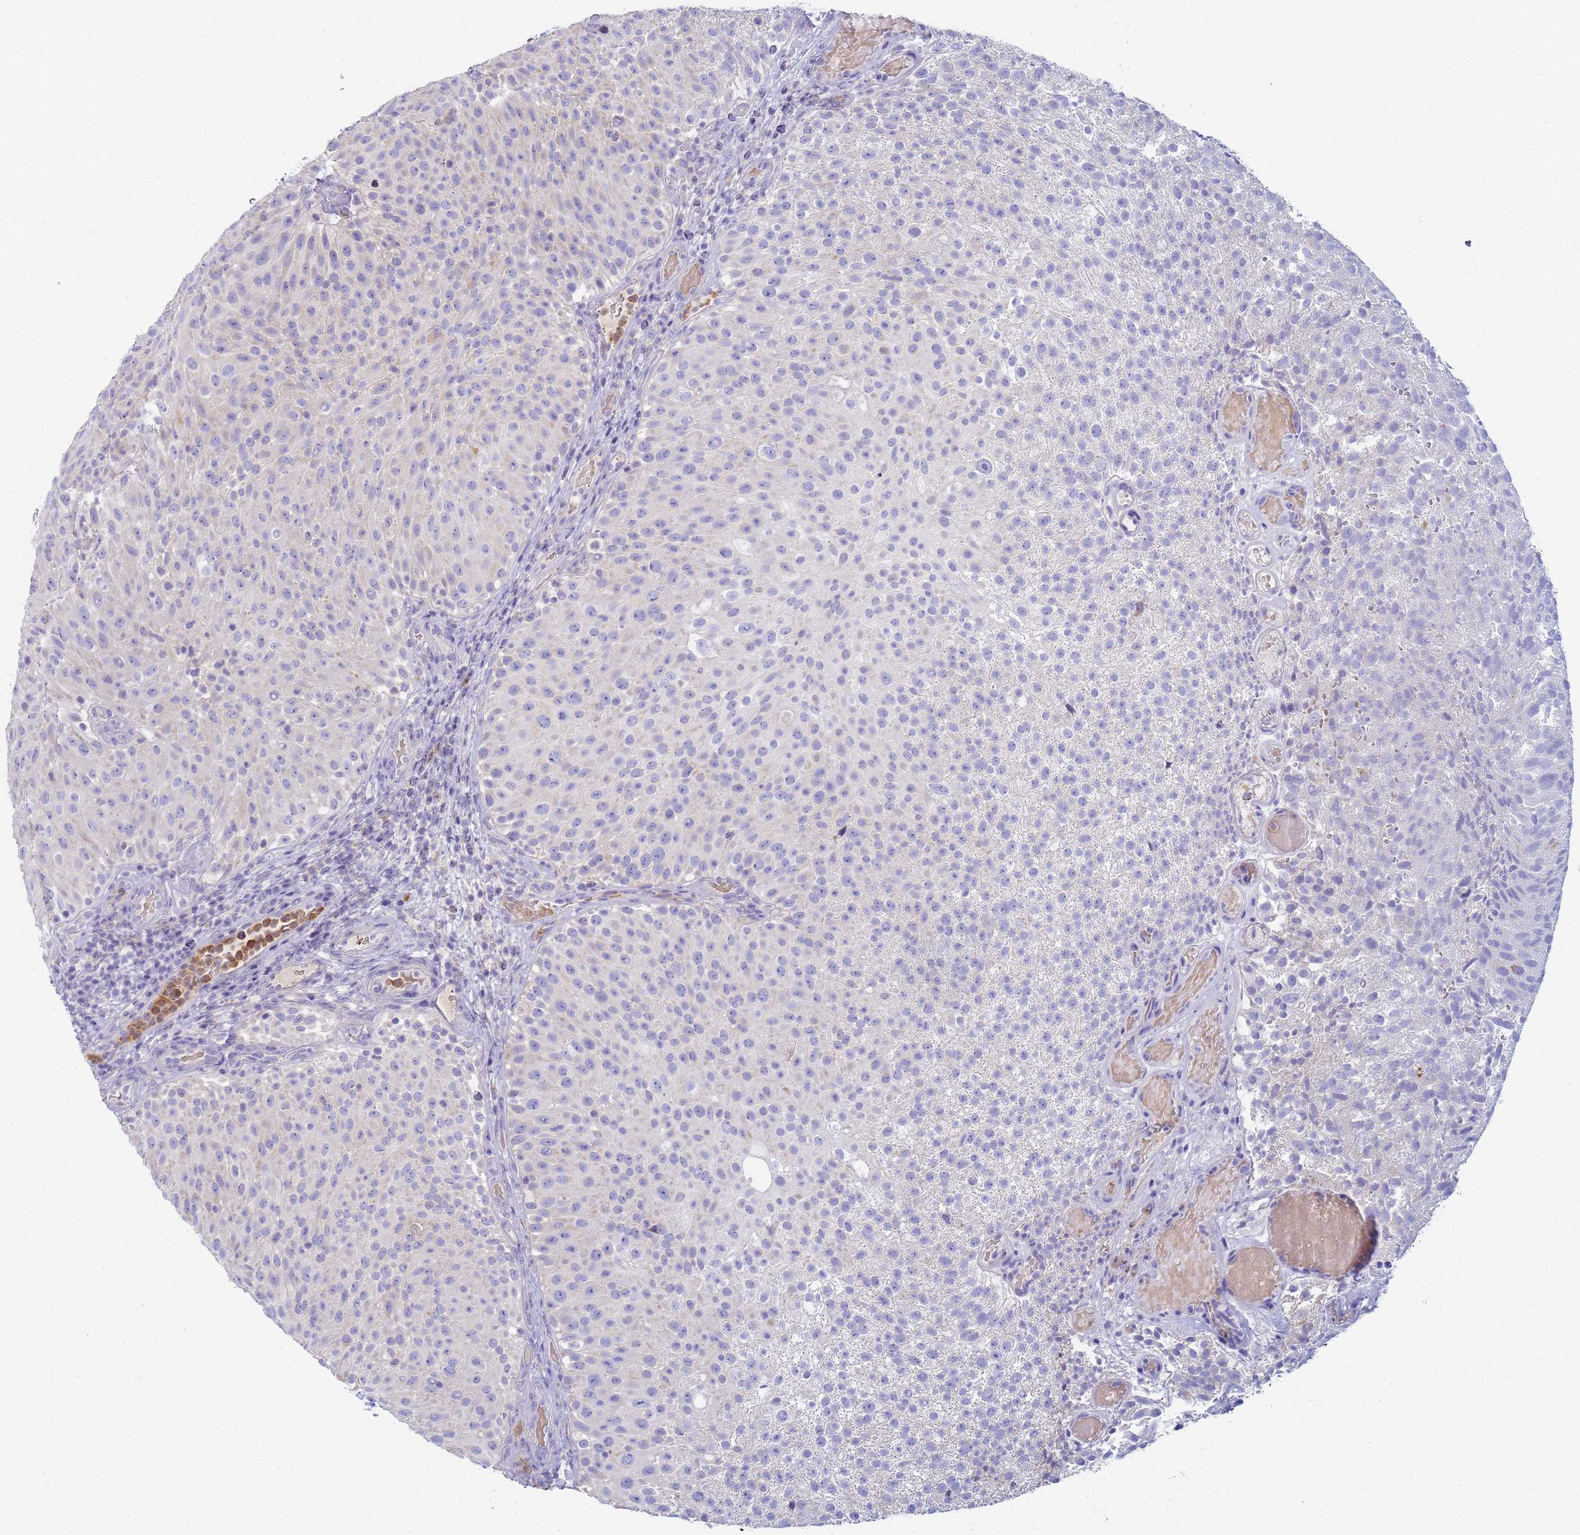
{"staining": {"intensity": "negative", "quantity": "none", "location": "none"}, "tissue": "urothelial cancer", "cell_type": "Tumor cells", "image_type": "cancer", "snomed": [{"axis": "morphology", "description": "Urothelial carcinoma, Low grade"}, {"axis": "topography", "description": "Urinary bladder"}], "caption": "IHC photomicrograph of urothelial carcinoma (low-grade) stained for a protein (brown), which shows no staining in tumor cells.", "gene": "CR1", "patient": {"sex": "male", "age": 78}}